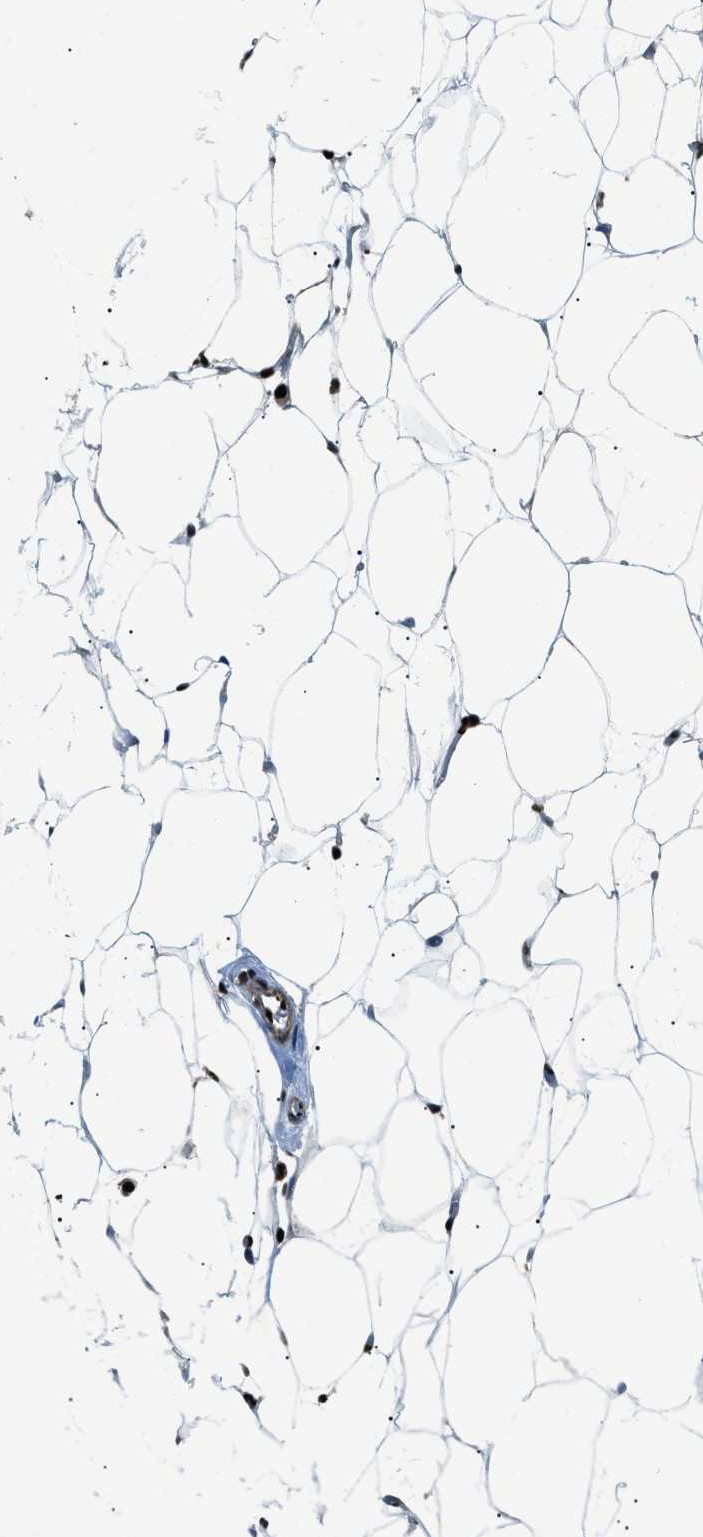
{"staining": {"intensity": "strong", "quantity": ">75%", "location": "nuclear"}, "tissue": "adipose tissue", "cell_type": "Adipocytes", "image_type": "normal", "snomed": [{"axis": "morphology", "description": "Normal tissue, NOS"}, {"axis": "topography", "description": "Breast"}, {"axis": "topography", "description": "Soft tissue"}], "caption": "Immunohistochemistry of unremarkable adipose tissue exhibits high levels of strong nuclear staining in approximately >75% of adipocytes.", "gene": "PRKX", "patient": {"sex": "female", "age": 75}}